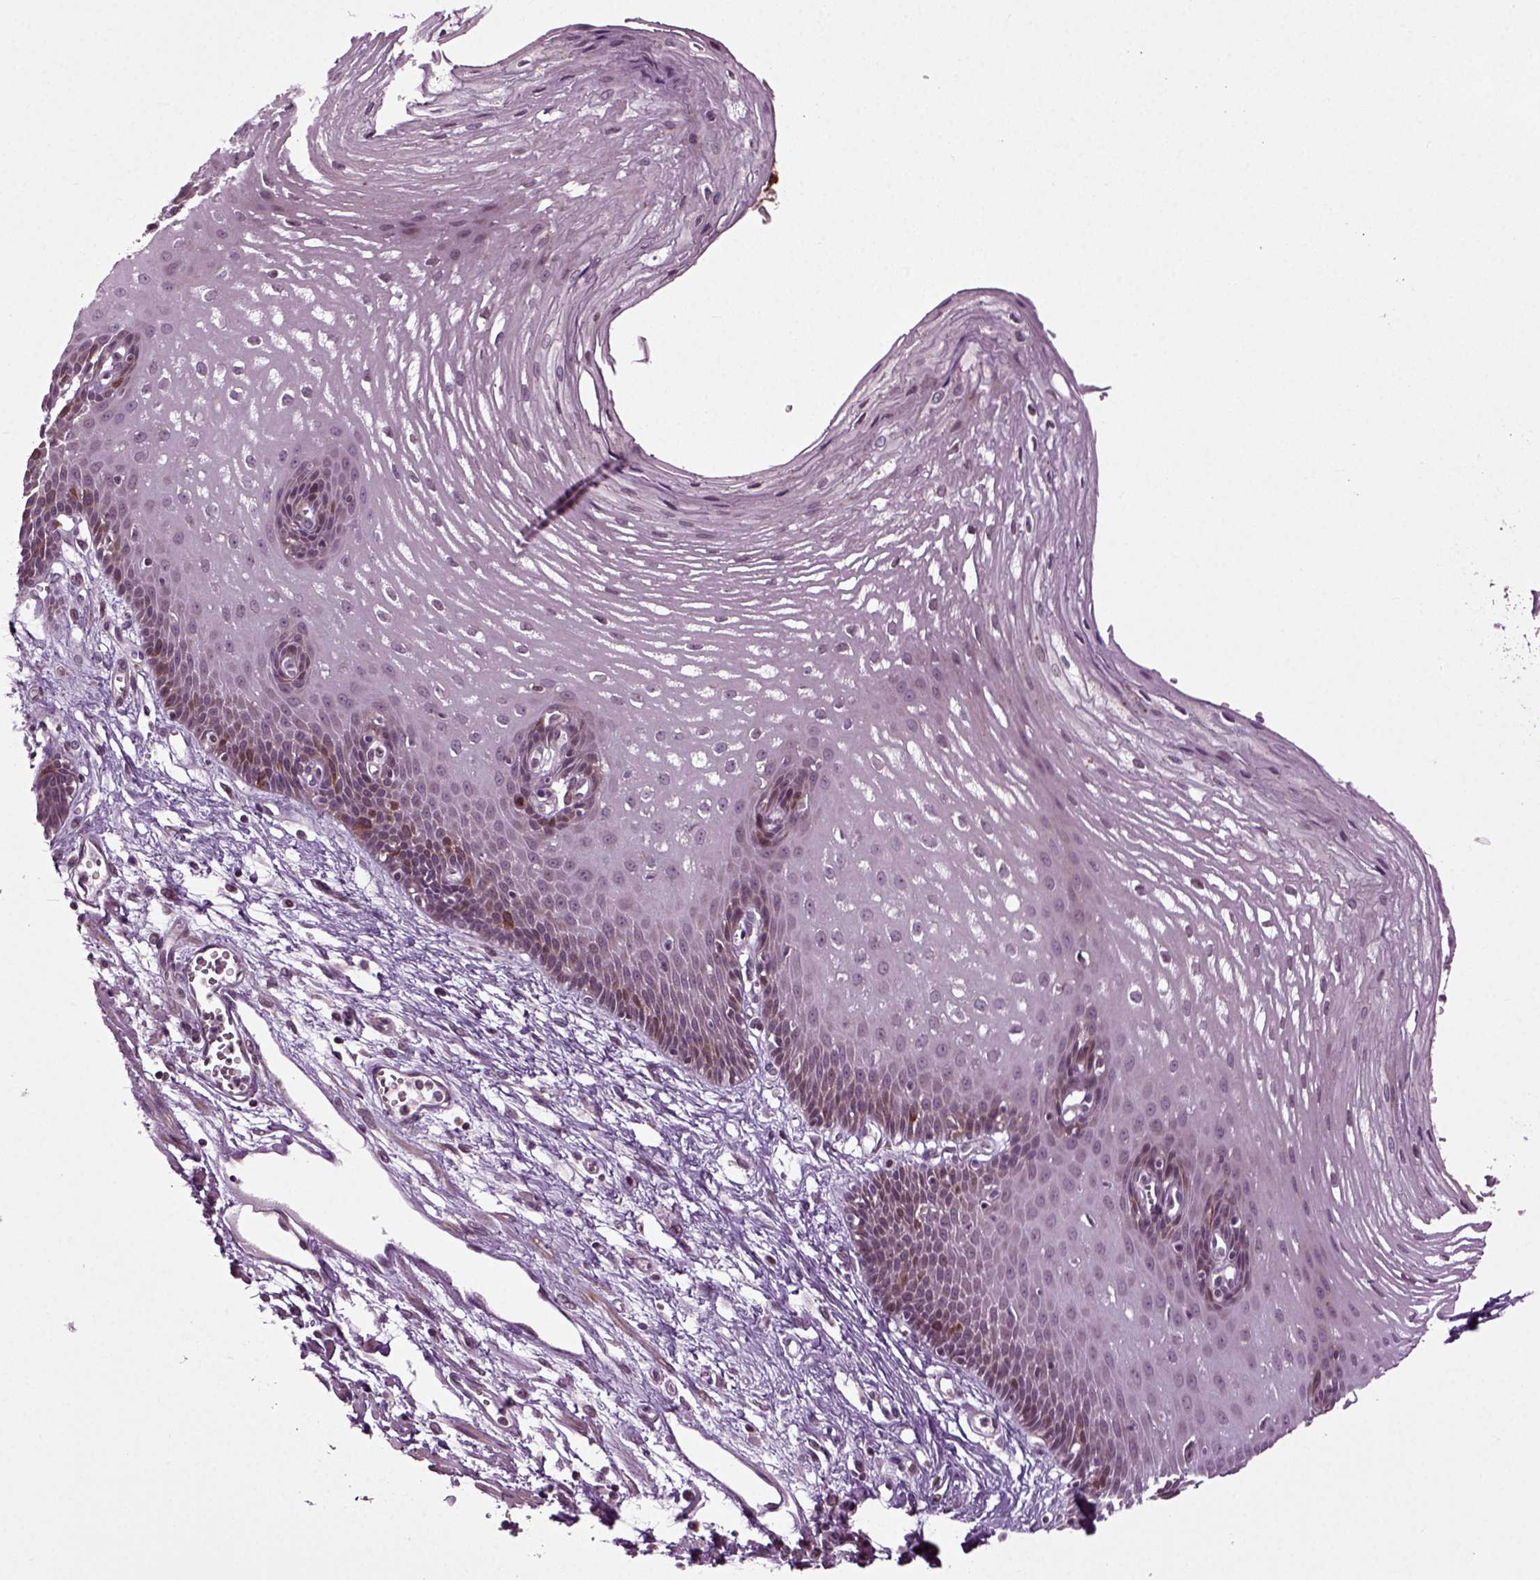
{"staining": {"intensity": "moderate", "quantity": "<25%", "location": "cytoplasmic/membranous"}, "tissue": "esophagus", "cell_type": "Squamous epithelial cells", "image_type": "normal", "snomed": [{"axis": "morphology", "description": "Normal tissue, NOS"}, {"axis": "topography", "description": "Esophagus"}], "caption": "A histopathology image of esophagus stained for a protein shows moderate cytoplasmic/membranous brown staining in squamous epithelial cells. Using DAB (3,3'-diaminobenzidine) (brown) and hematoxylin (blue) stains, captured at high magnification using brightfield microscopy.", "gene": "KNSTRN", "patient": {"sex": "male", "age": 72}}